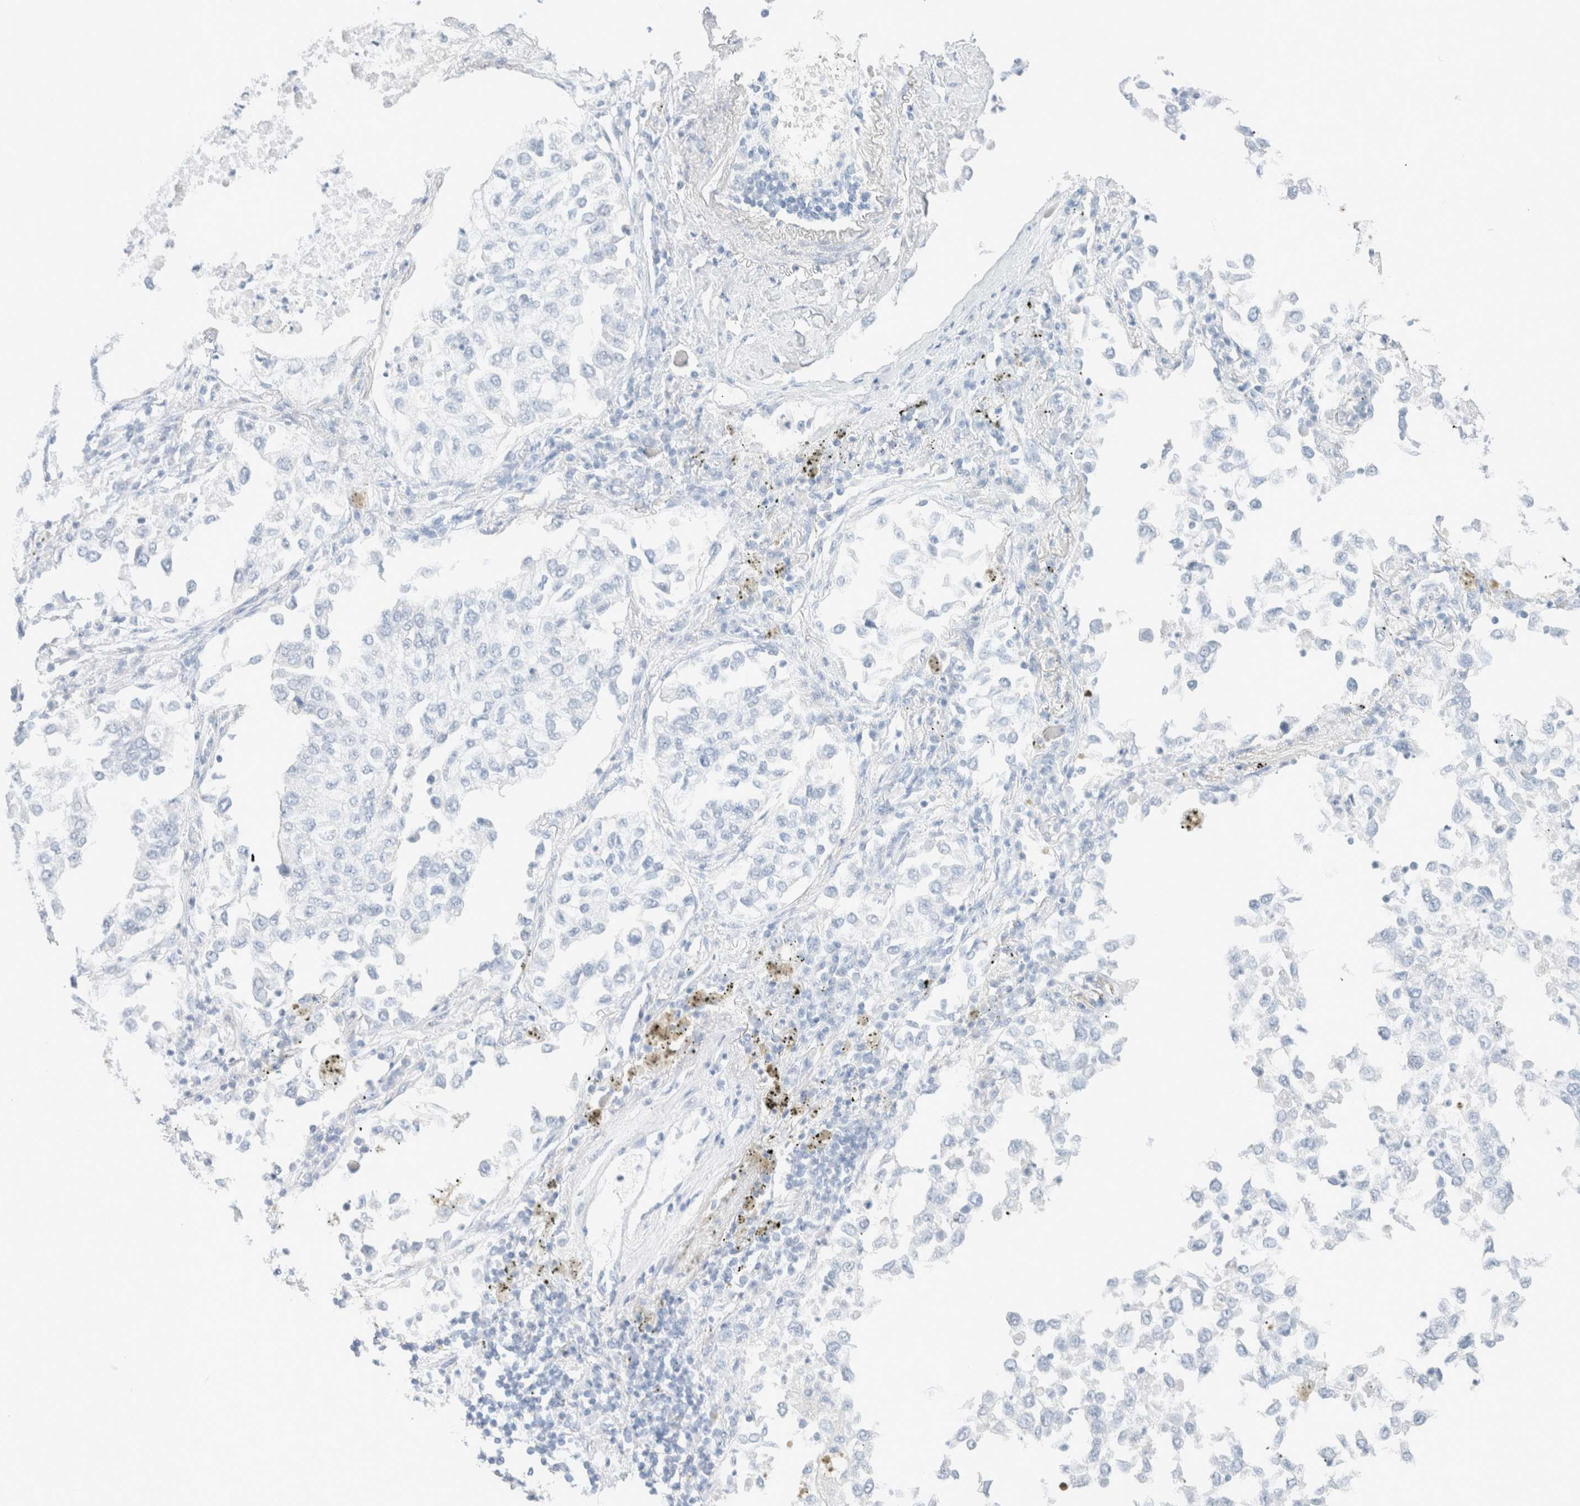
{"staining": {"intensity": "negative", "quantity": "none", "location": "none"}, "tissue": "lung cancer", "cell_type": "Tumor cells", "image_type": "cancer", "snomed": [{"axis": "morphology", "description": "Inflammation, NOS"}, {"axis": "morphology", "description": "Adenocarcinoma, NOS"}, {"axis": "topography", "description": "Lung"}], "caption": "Image shows no protein staining in tumor cells of adenocarcinoma (lung) tissue.", "gene": "CPQ", "patient": {"sex": "male", "age": 63}}